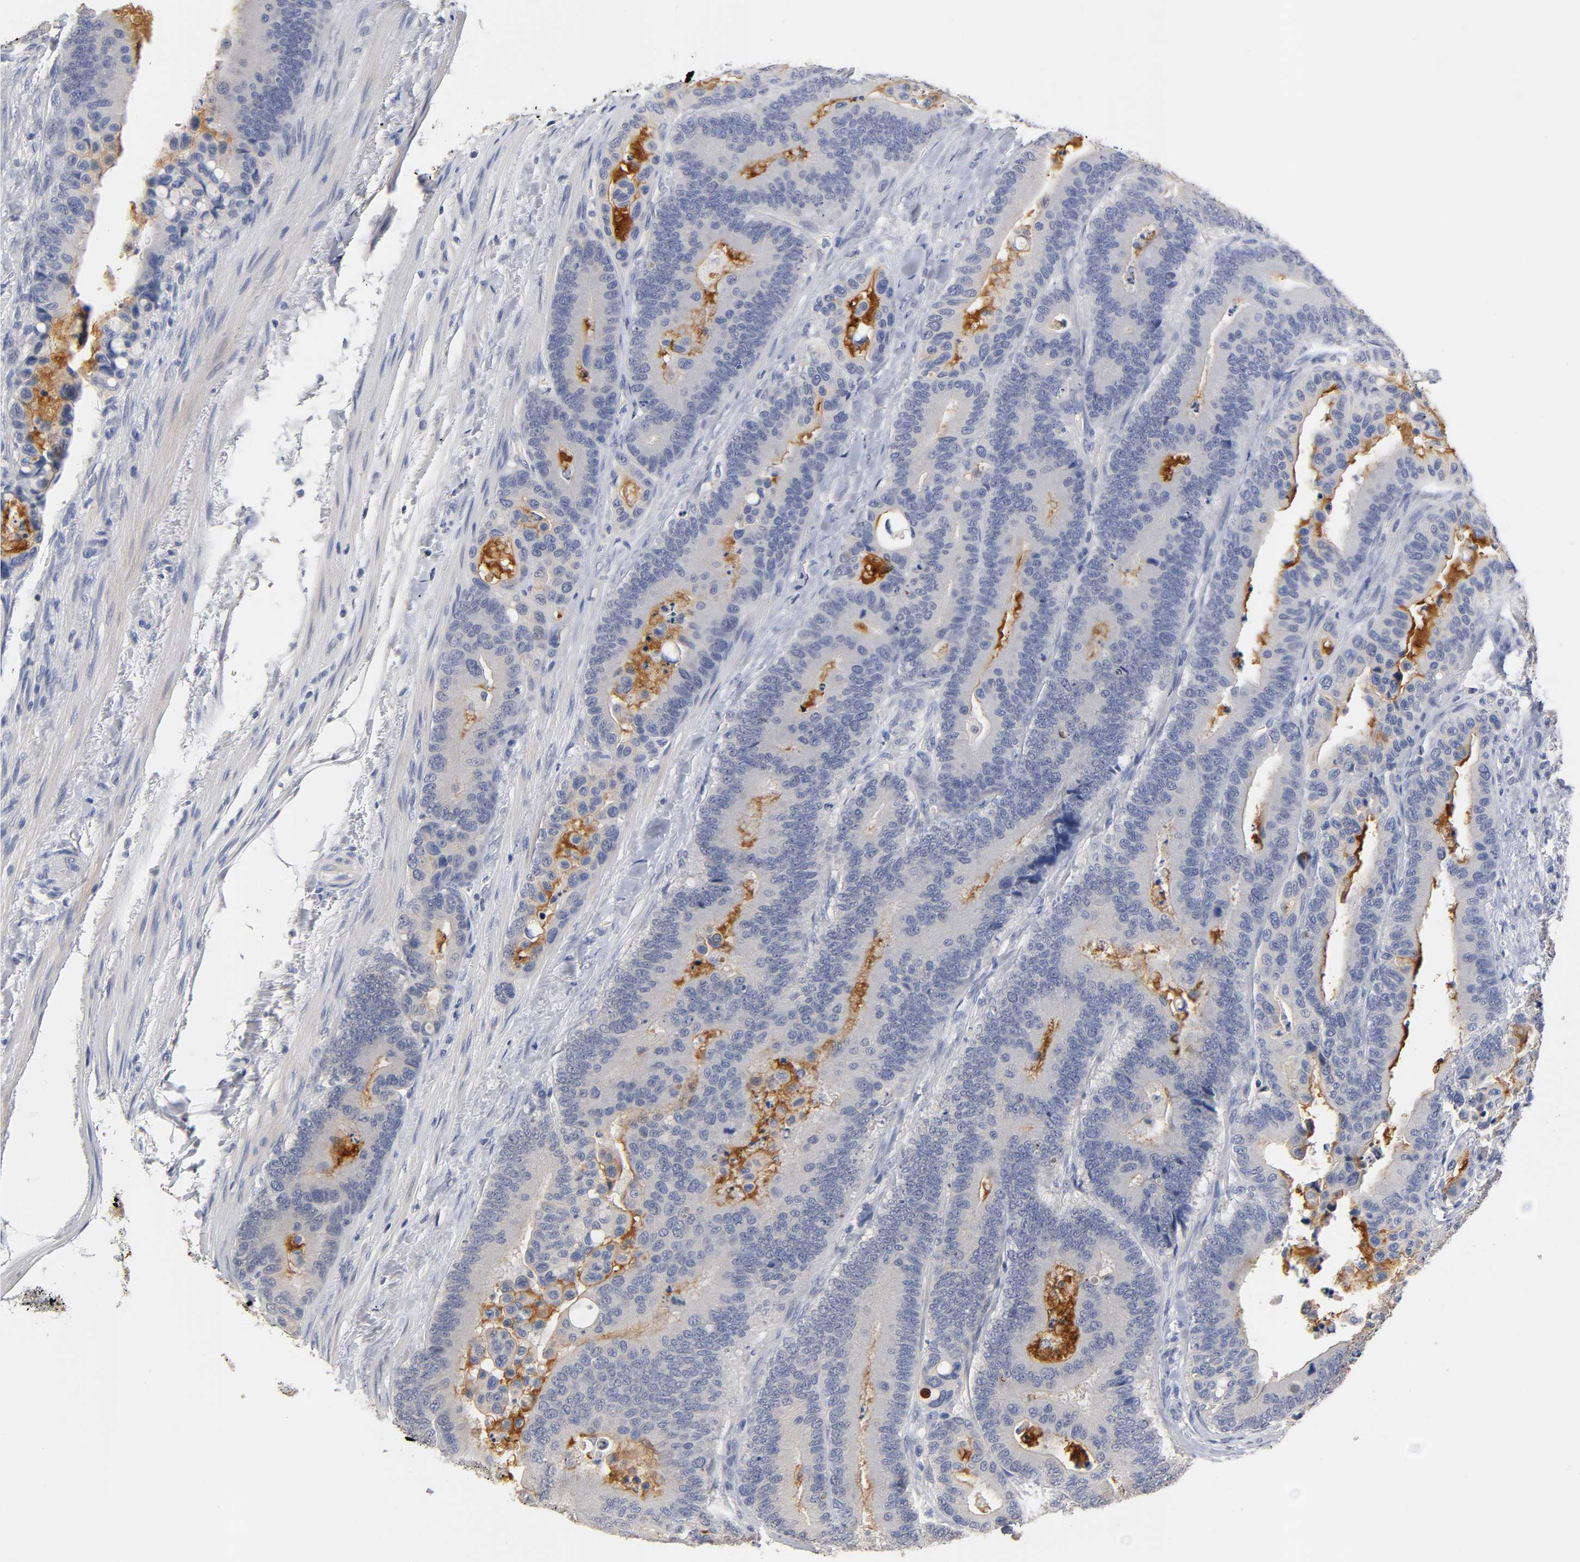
{"staining": {"intensity": "negative", "quantity": "none", "location": "none"}, "tissue": "colorectal cancer", "cell_type": "Tumor cells", "image_type": "cancer", "snomed": [{"axis": "morphology", "description": "Normal tissue, NOS"}, {"axis": "morphology", "description": "Adenocarcinoma, NOS"}, {"axis": "topography", "description": "Colon"}], "caption": "Immunohistochemistry (IHC) micrograph of human adenocarcinoma (colorectal) stained for a protein (brown), which reveals no expression in tumor cells.", "gene": "OVOL1", "patient": {"sex": "male", "age": 82}}